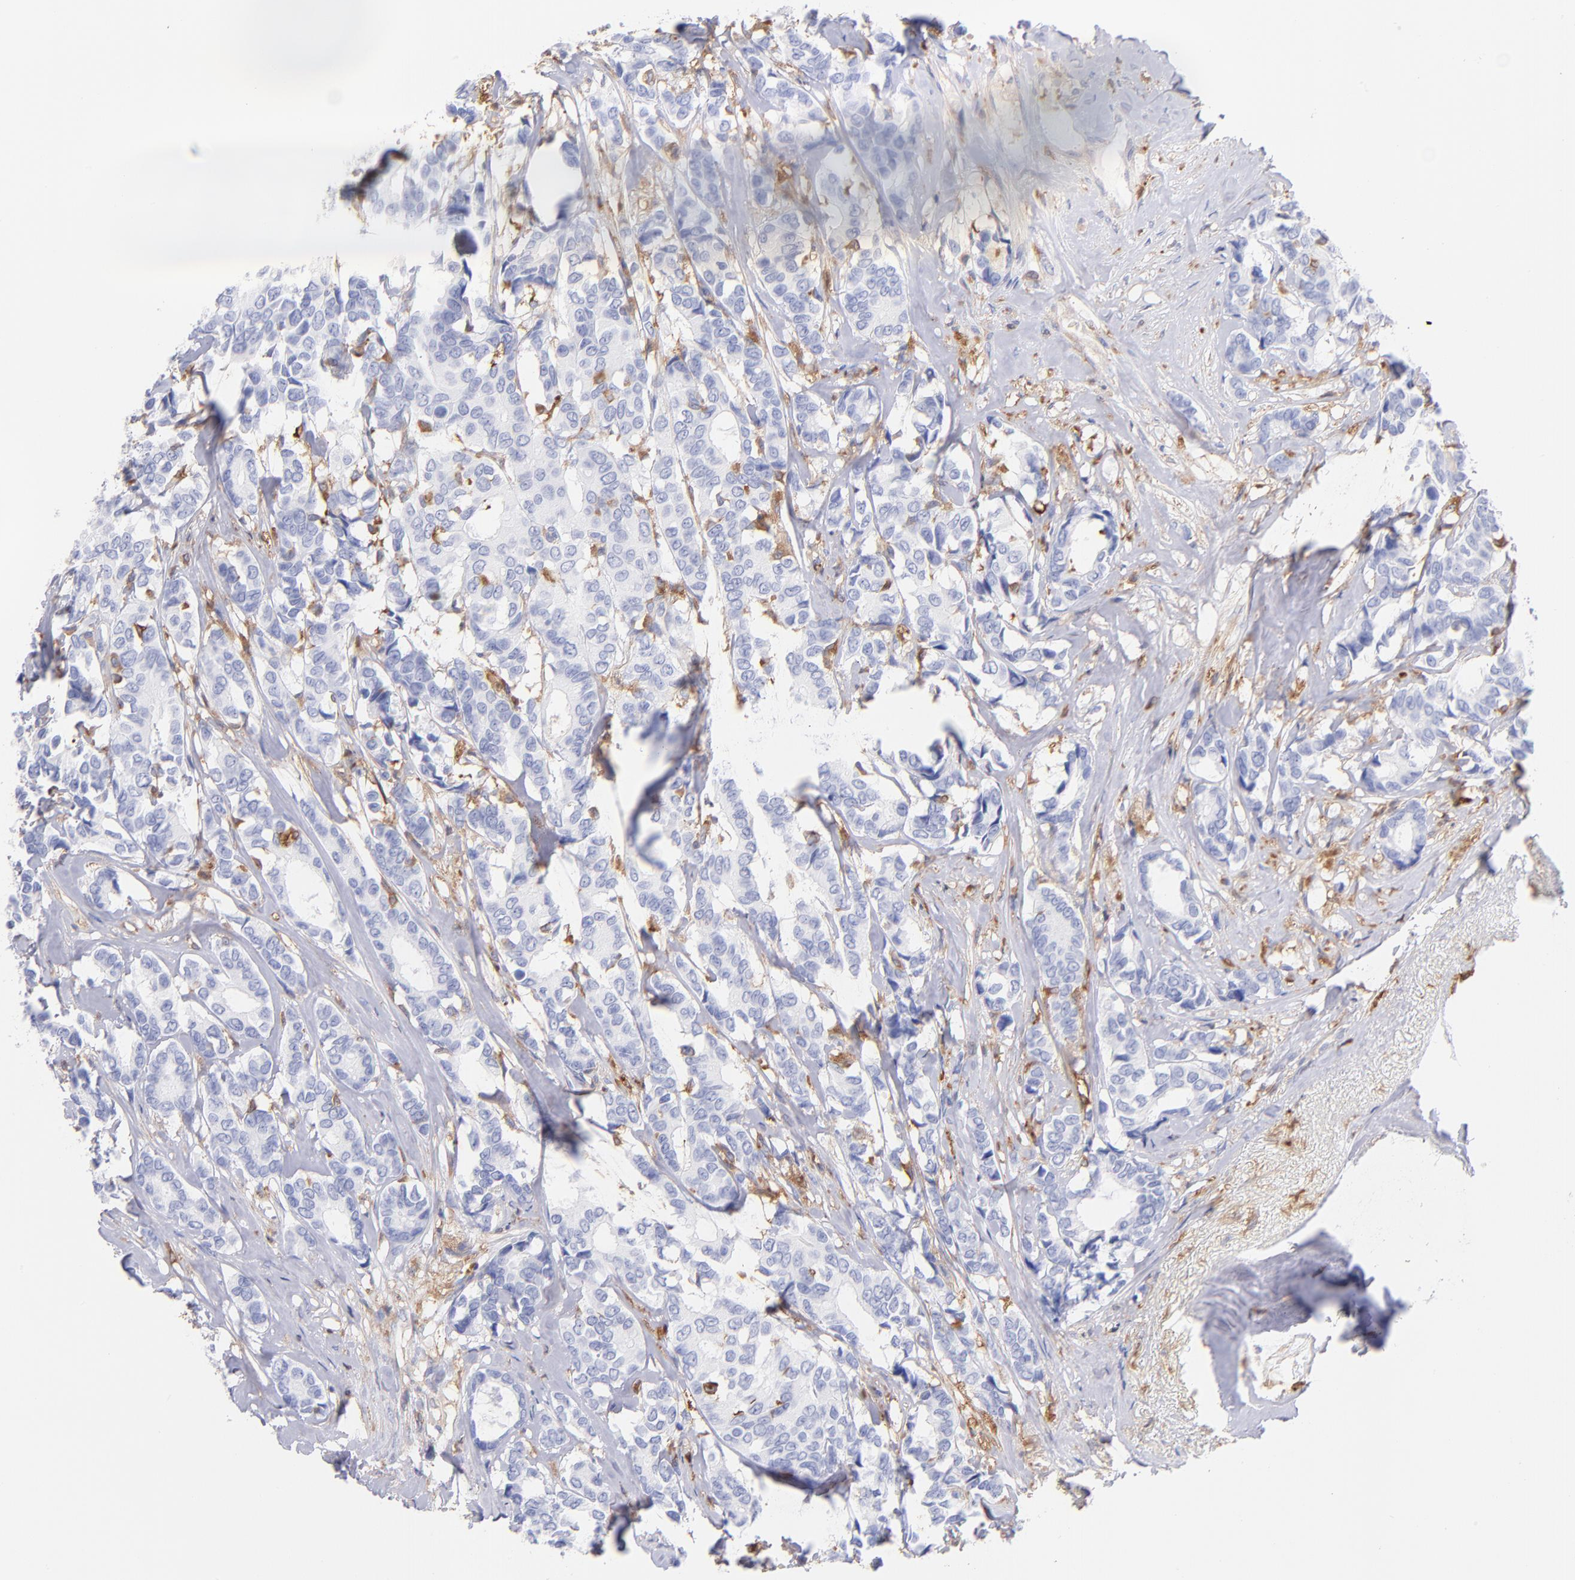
{"staining": {"intensity": "negative", "quantity": "none", "location": "none"}, "tissue": "breast cancer", "cell_type": "Tumor cells", "image_type": "cancer", "snomed": [{"axis": "morphology", "description": "Duct carcinoma"}, {"axis": "topography", "description": "Breast"}], "caption": "Human breast cancer (invasive ductal carcinoma) stained for a protein using immunohistochemistry demonstrates no expression in tumor cells.", "gene": "PRKCA", "patient": {"sex": "female", "age": 87}}